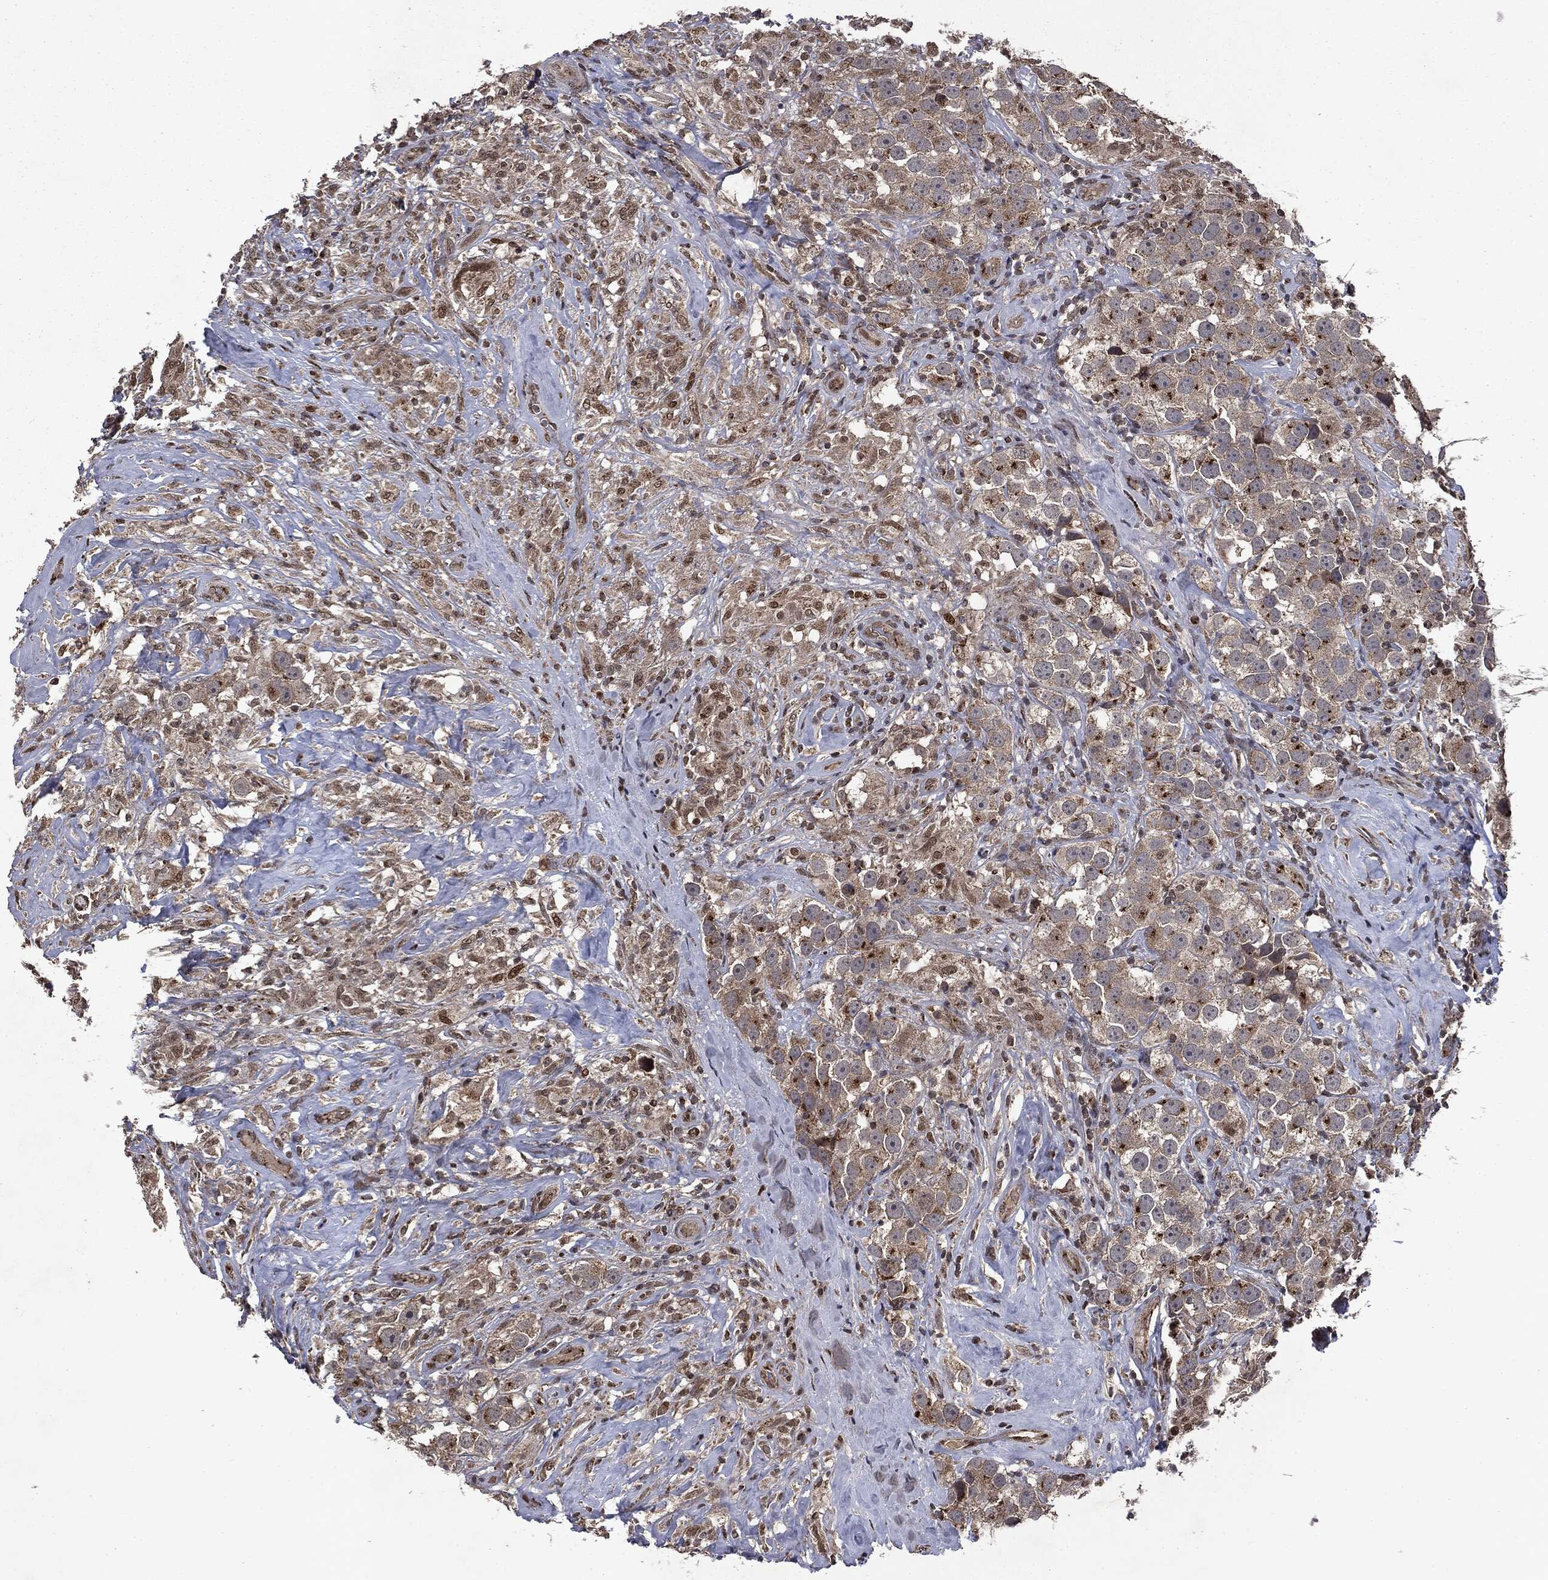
{"staining": {"intensity": "strong", "quantity": "25%-75%", "location": "cytoplasmic/membranous"}, "tissue": "testis cancer", "cell_type": "Tumor cells", "image_type": "cancer", "snomed": [{"axis": "morphology", "description": "Seminoma, NOS"}, {"axis": "topography", "description": "Testis"}], "caption": "The image displays immunohistochemical staining of testis cancer. There is strong cytoplasmic/membranous staining is seen in about 25%-75% of tumor cells. The protein is shown in brown color, while the nuclei are stained blue.", "gene": "PLPPR2", "patient": {"sex": "male", "age": 49}}